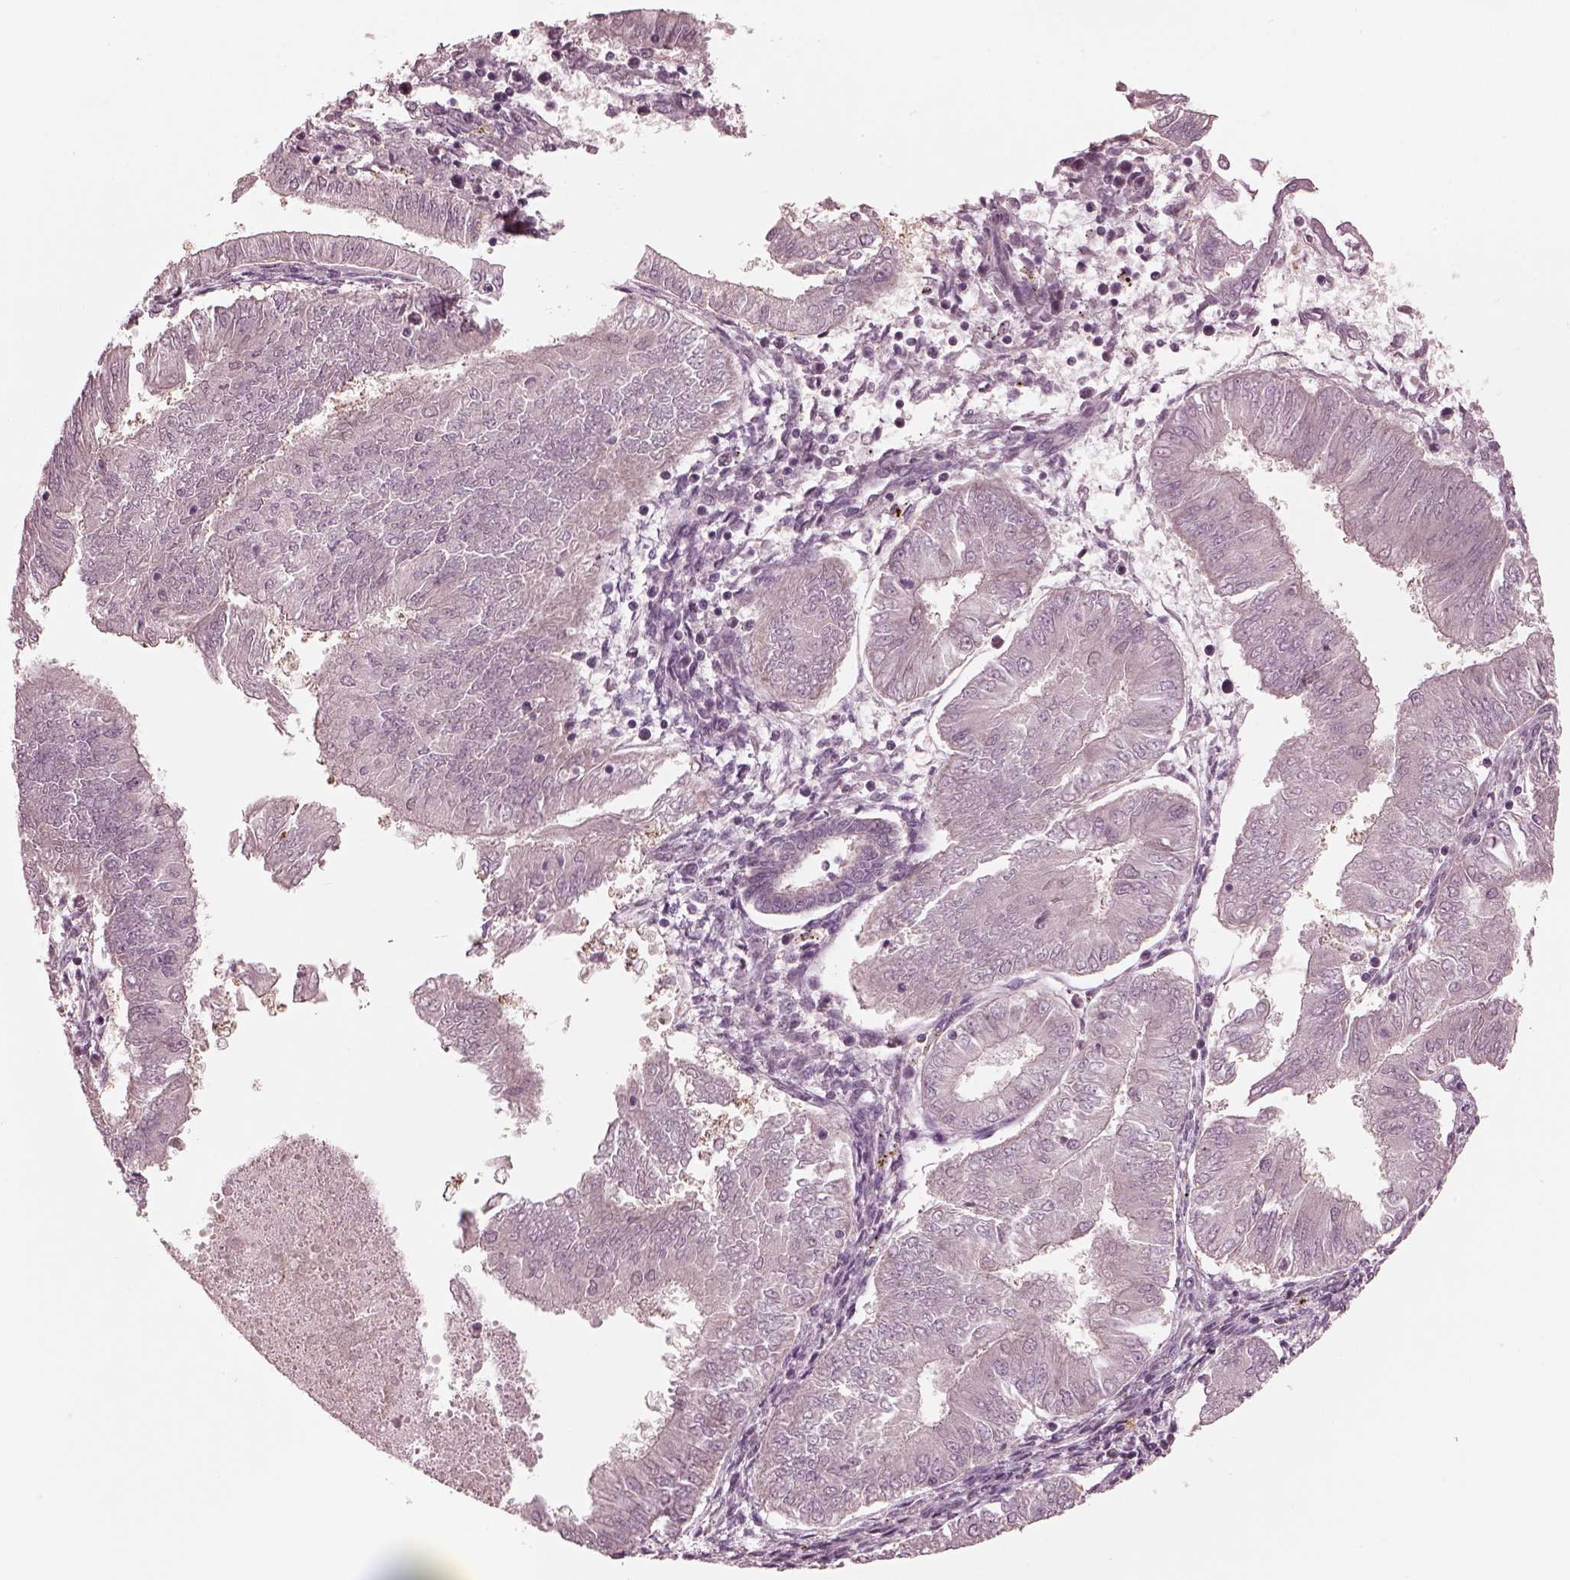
{"staining": {"intensity": "negative", "quantity": "none", "location": "none"}, "tissue": "endometrial cancer", "cell_type": "Tumor cells", "image_type": "cancer", "snomed": [{"axis": "morphology", "description": "Adenocarcinoma, NOS"}, {"axis": "topography", "description": "Endometrium"}], "caption": "Tumor cells show no significant protein positivity in endometrial cancer.", "gene": "IQCG", "patient": {"sex": "female", "age": 53}}